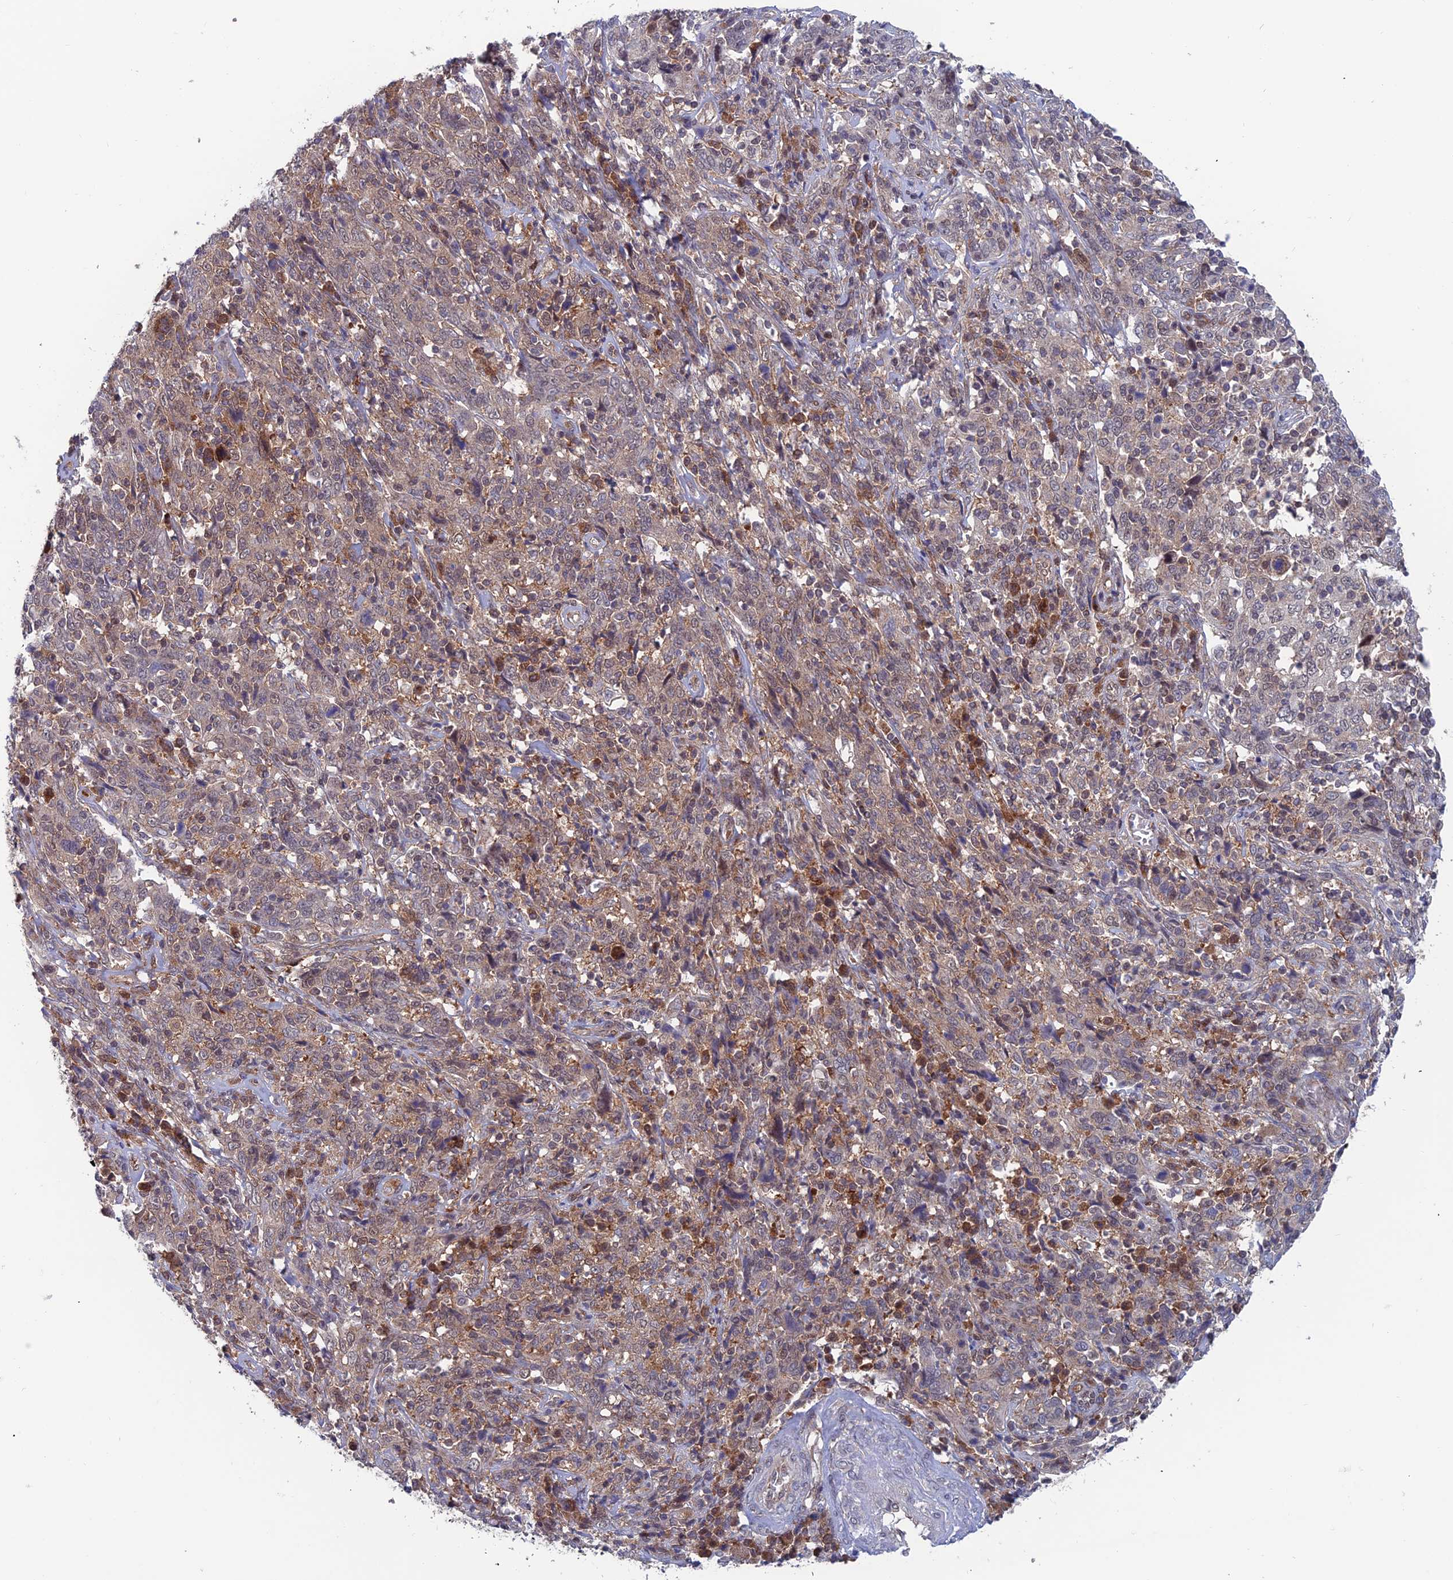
{"staining": {"intensity": "weak", "quantity": "25%-75%", "location": "nuclear"}, "tissue": "cervical cancer", "cell_type": "Tumor cells", "image_type": "cancer", "snomed": [{"axis": "morphology", "description": "Squamous cell carcinoma, NOS"}, {"axis": "topography", "description": "Cervix"}], "caption": "Approximately 25%-75% of tumor cells in squamous cell carcinoma (cervical) reveal weak nuclear protein positivity as visualized by brown immunohistochemical staining.", "gene": "IGBP1", "patient": {"sex": "female", "age": 46}}